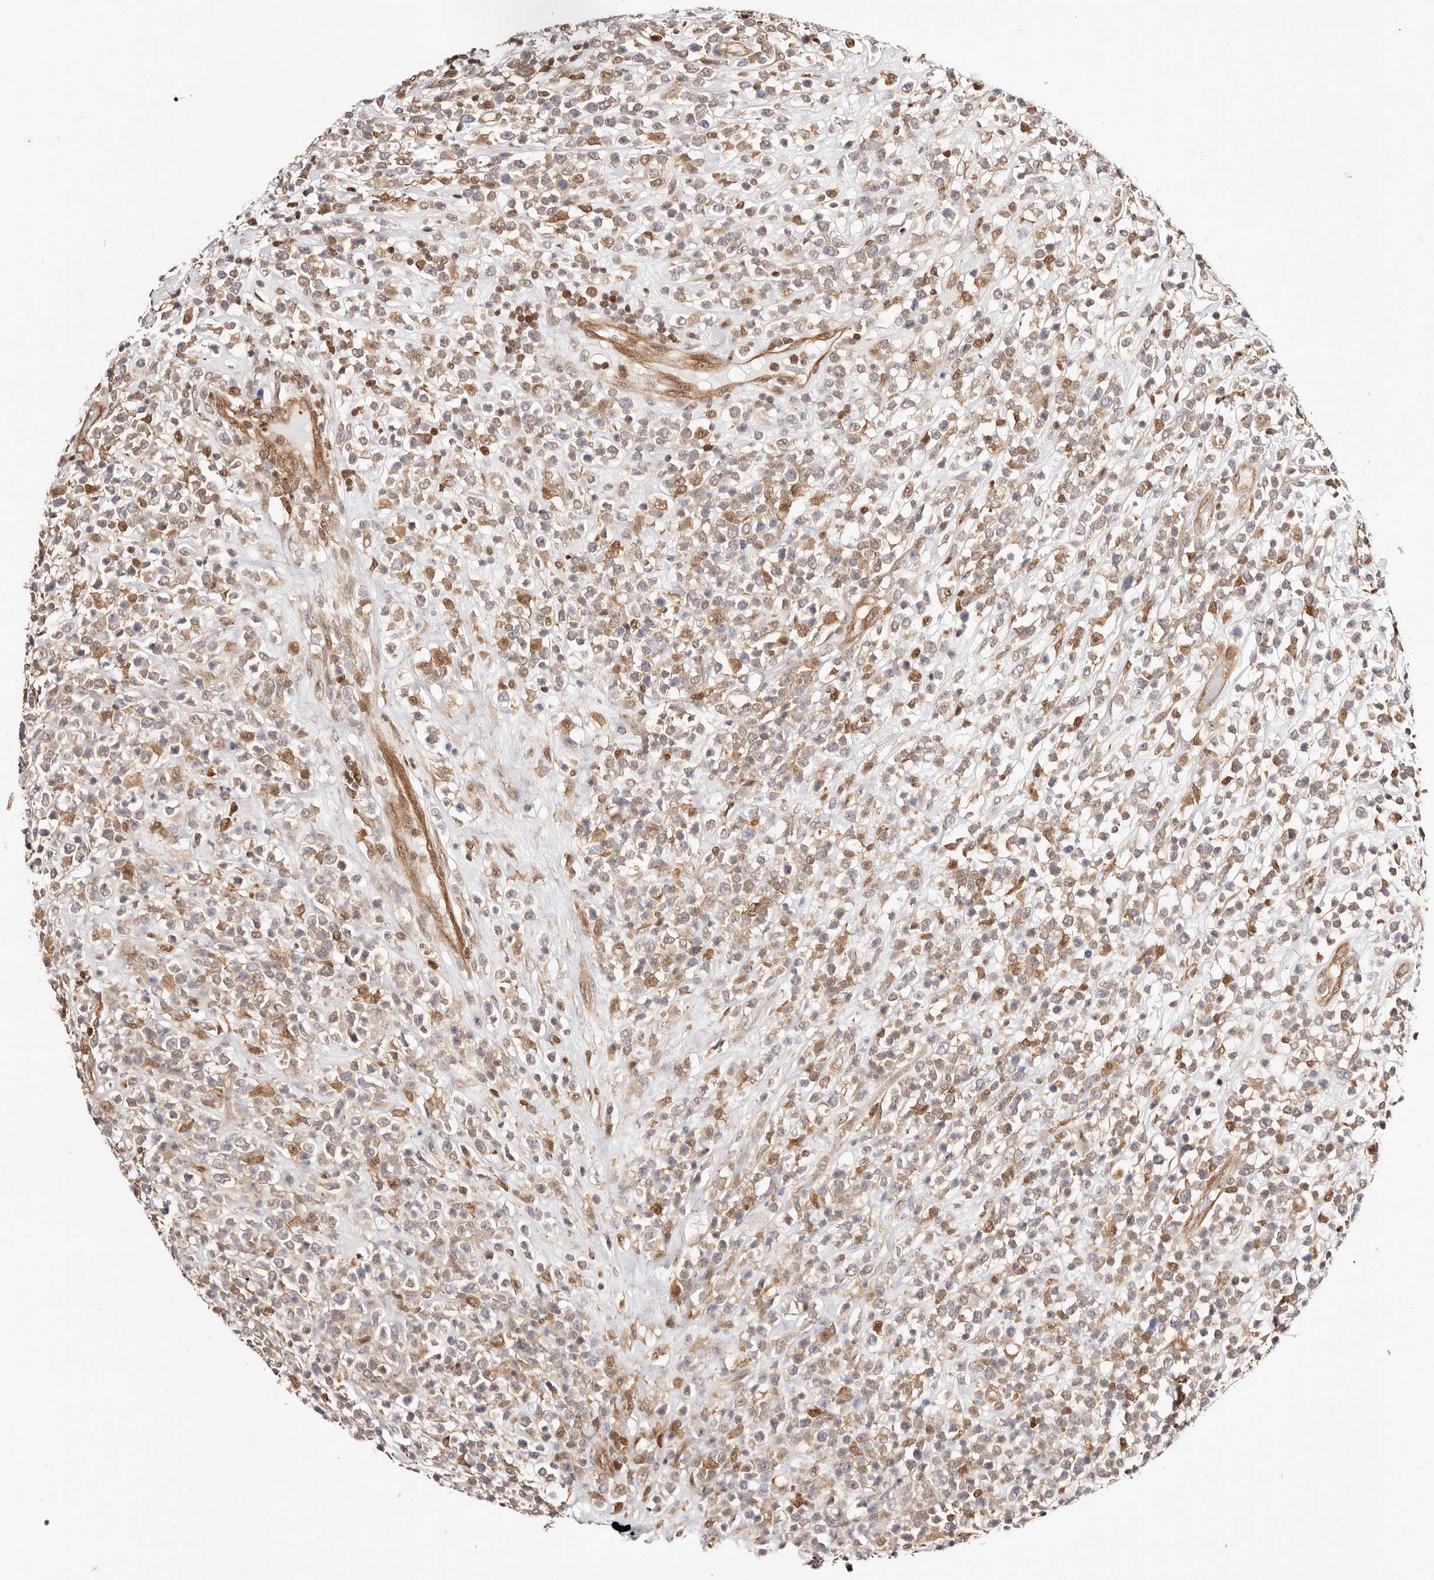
{"staining": {"intensity": "weak", "quantity": ">75%", "location": "cytoplasmic/membranous"}, "tissue": "lymphoma", "cell_type": "Tumor cells", "image_type": "cancer", "snomed": [{"axis": "morphology", "description": "Malignant lymphoma, non-Hodgkin's type, High grade"}, {"axis": "topography", "description": "Colon"}], "caption": "Human lymphoma stained for a protein (brown) reveals weak cytoplasmic/membranous positive expression in about >75% of tumor cells.", "gene": "STAT5A", "patient": {"sex": "female", "age": 53}}